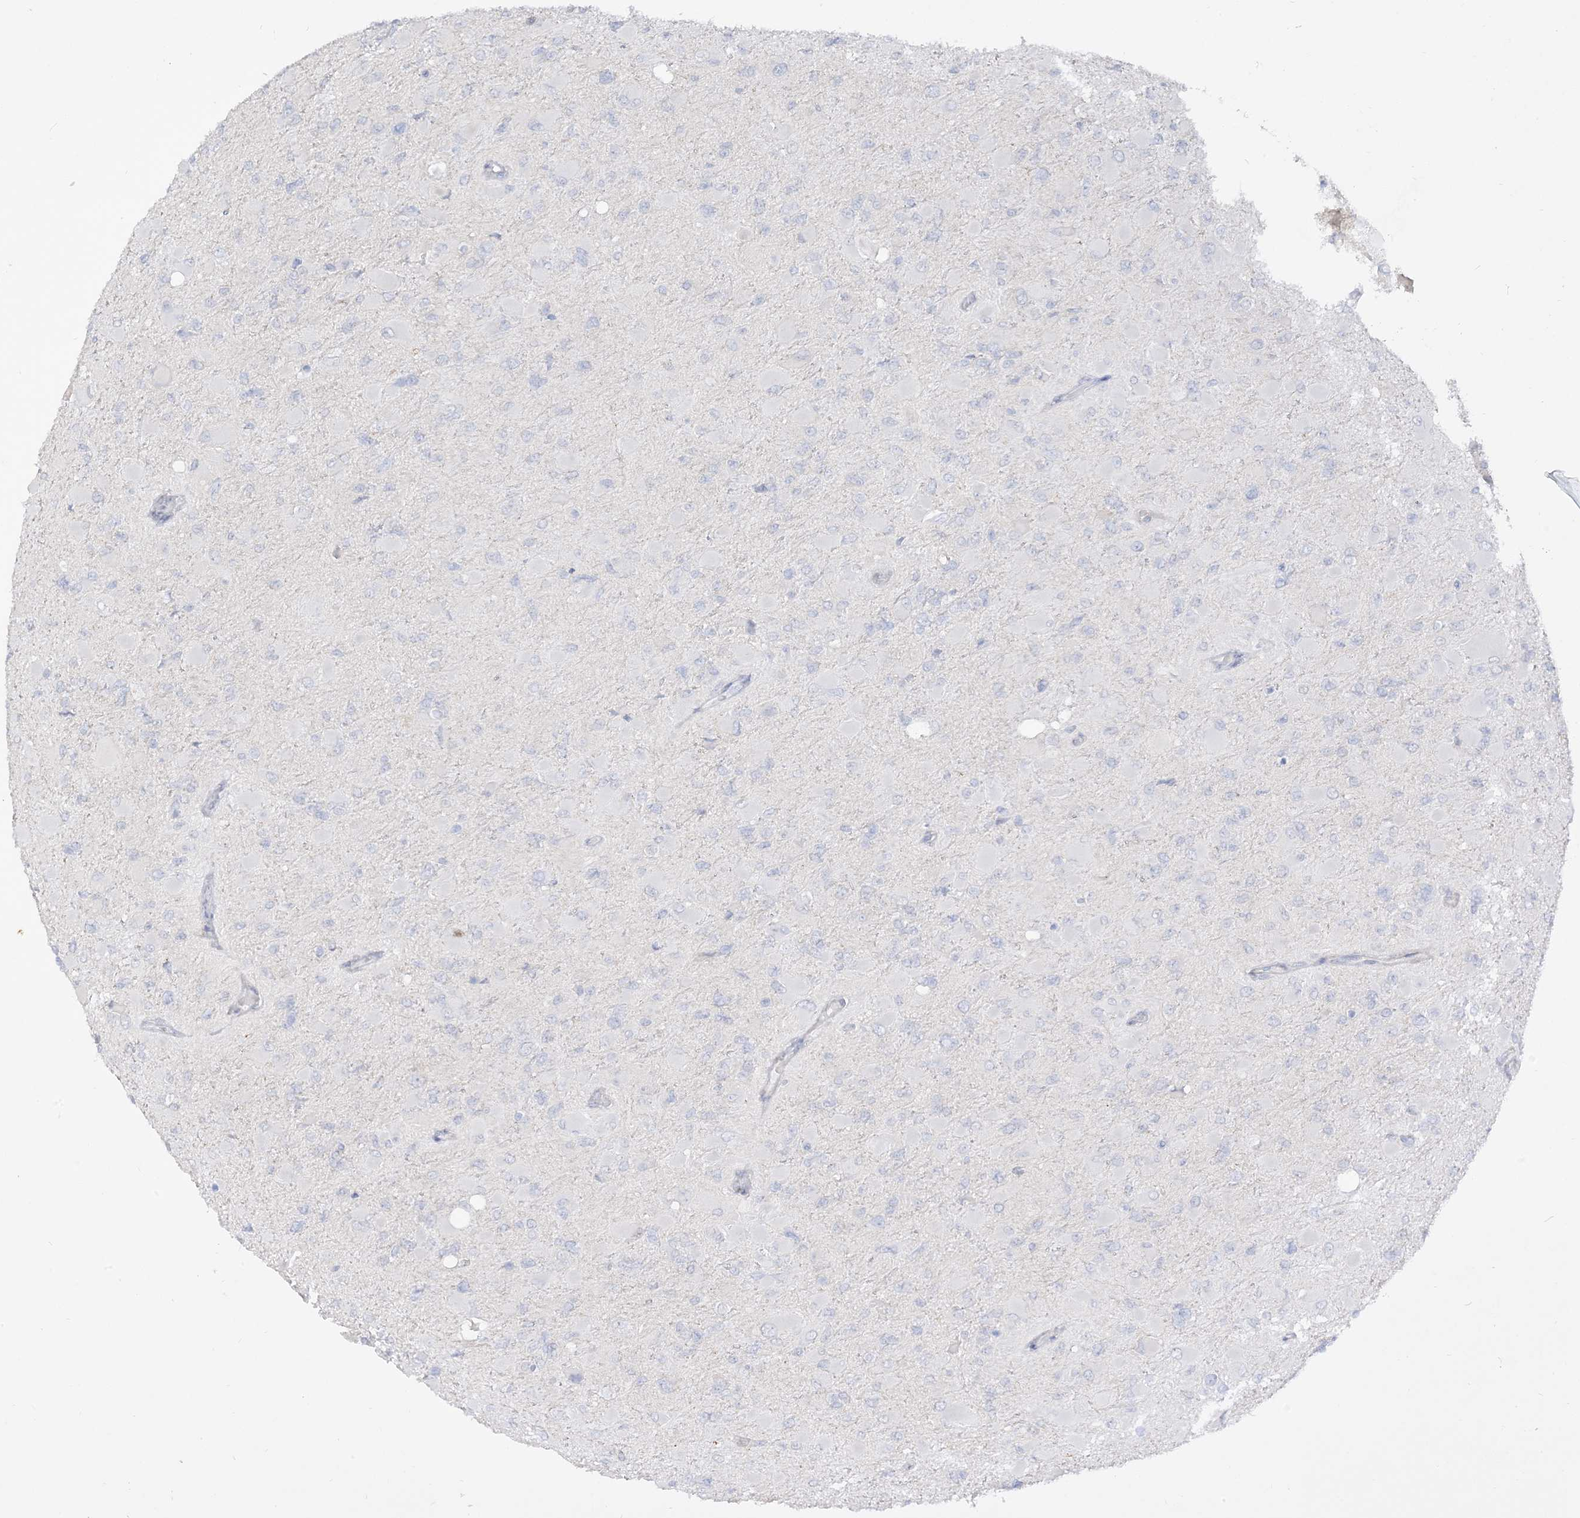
{"staining": {"intensity": "negative", "quantity": "none", "location": "none"}, "tissue": "glioma", "cell_type": "Tumor cells", "image_type": "cancer", "snomed": [{"axis": "morphology", "description": "Glioma, malignant, High grade"}, {"axis": "topography", "description": "Cerebral cortex"}], "caption": "An immunohistochemistry histopathology image of malignant glioma (high-grade) is shown. There is no staining in tumor cells of malignant glioma (high-grade). The staining is performed using DAB brown chromogen with nuclei counter-stained in using hematoxylin.", "gene": "LOXL3", "patient": {"sex": "female", "age": 36}}